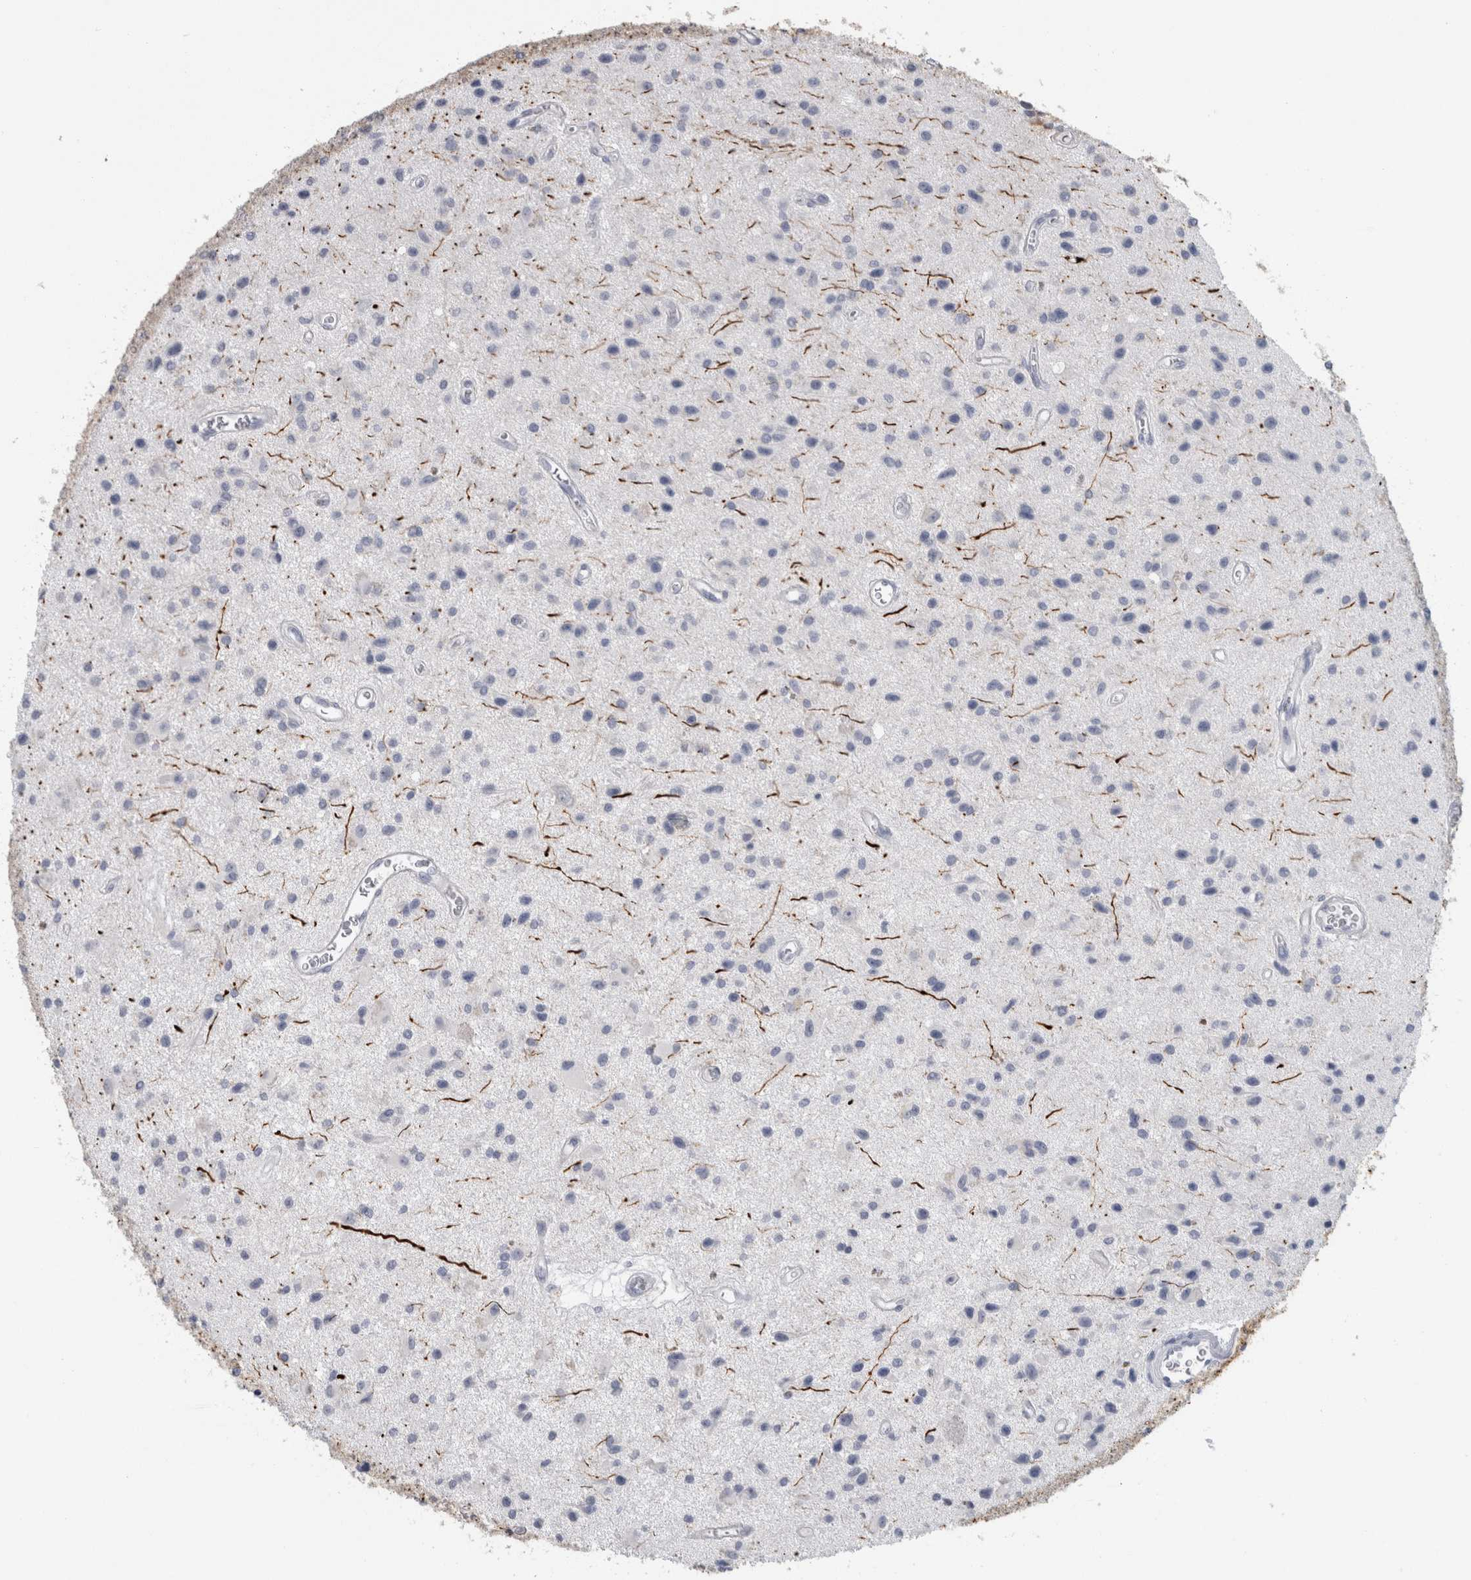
{"staining": {"intensity": "negative", "quantity": "none", "location": "none"}, "tissue": "glioma", "cell_type": "Tumor cells", "image_type": "cancer", "snomed": [{"axis": "morphology", "description": "Glioma, malignant, Low grade"}, {"axis": "topography", "description": "Brain"}], "caption": "A high-resolution image shows immunohistochemistry (IHC) staining of glioma, which displays no significant positivity in tumor cells.", "gene": "NEFM", "patient": {"sex": "male", "age": 58}}